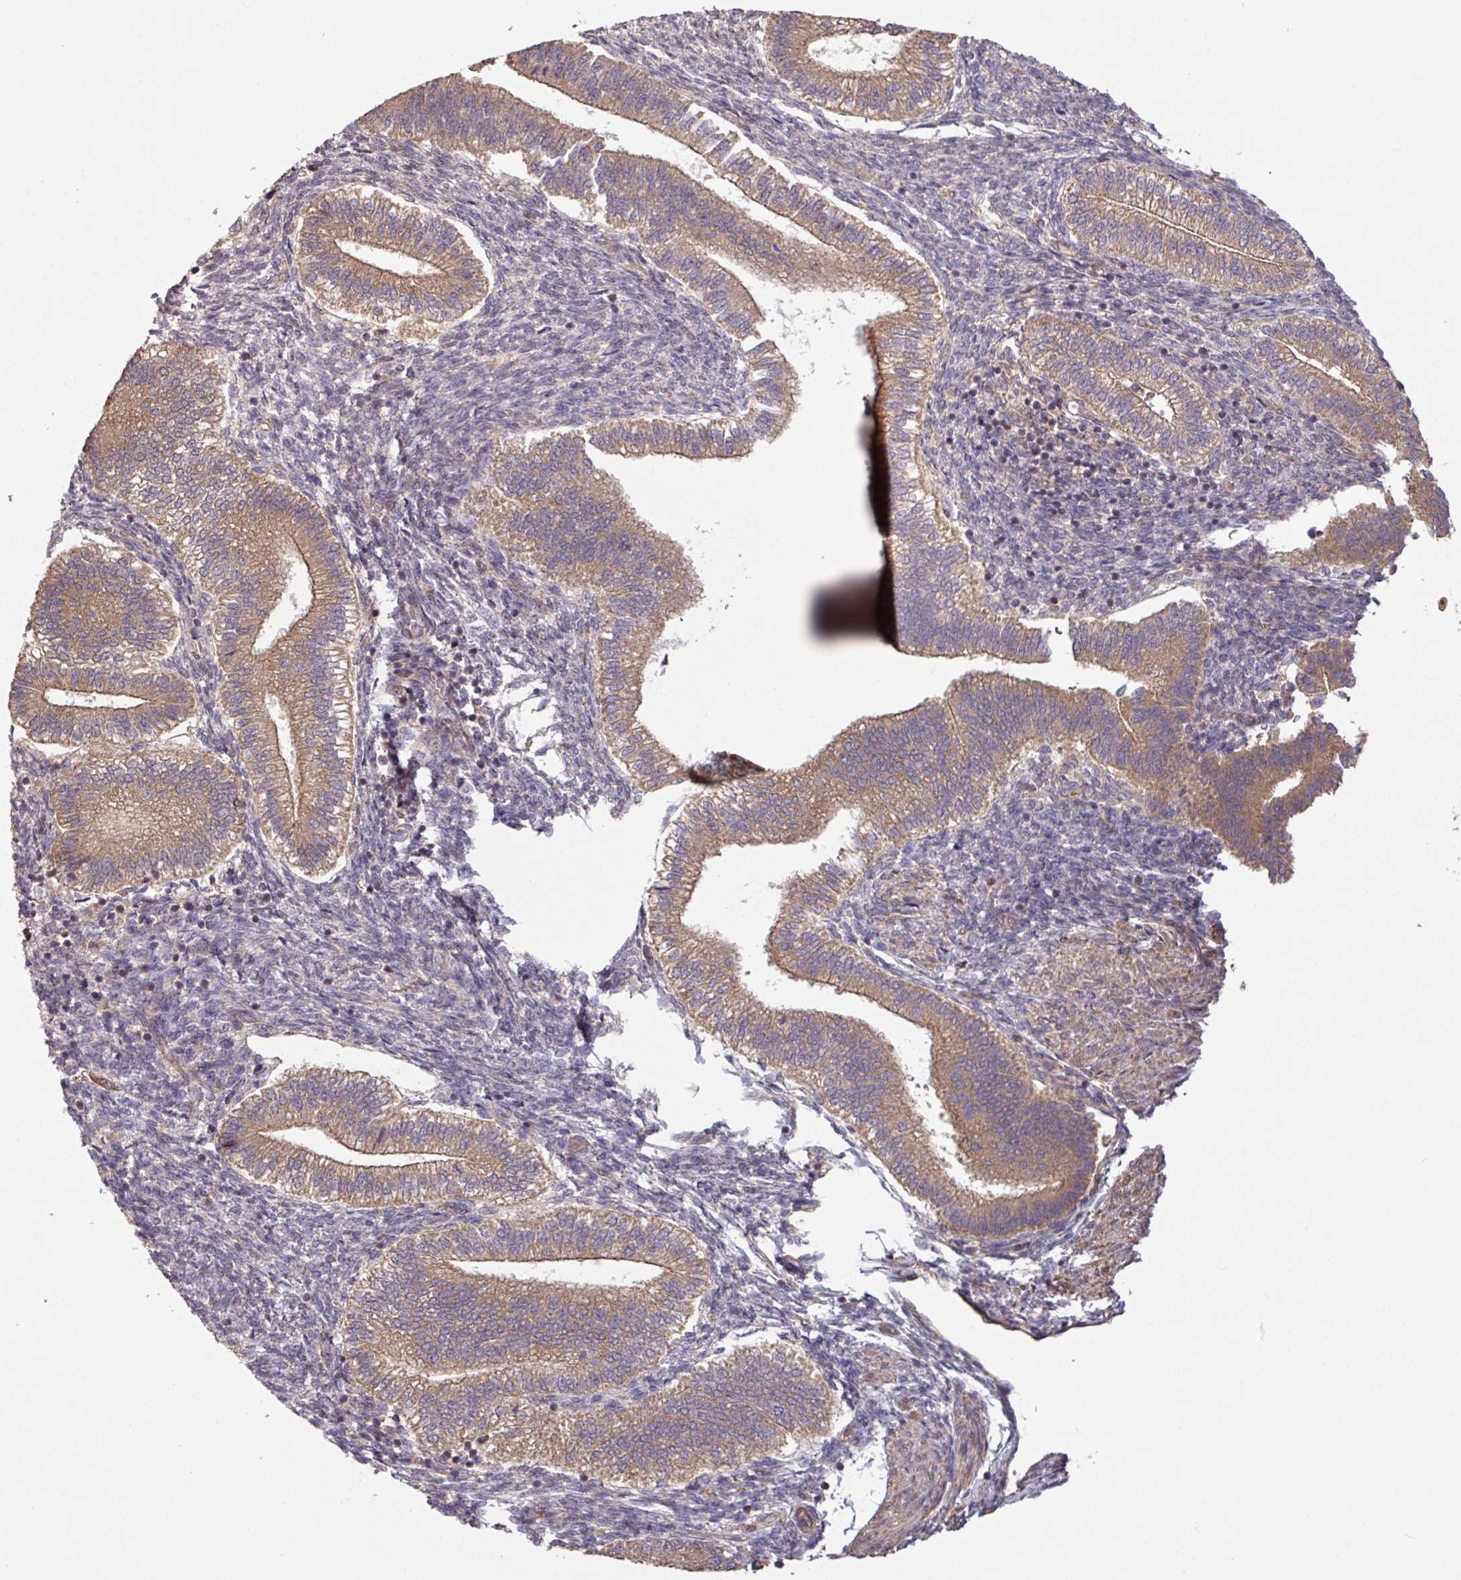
{"staining": {"intensity": "moderate", "quantity": "<25%", "location": "cytoplasmic/membranous"}, "tissue": "endometrium", "cell_type": "Cells in endometrial stroma", "image_type": "normal", "snomed": [{"axis": "morphology", "description": "Normal tissue, NOS"}, {"axis": "topography", "description": "Endometrium"}], "caption": "Protein staining displays moderate cytoplasmic/membranous positivity in about <25% of cells in endometrial stroma in benign endometrium.", "gene": "TRABD2A", "patient": {"sex": "female", "age": 25}}